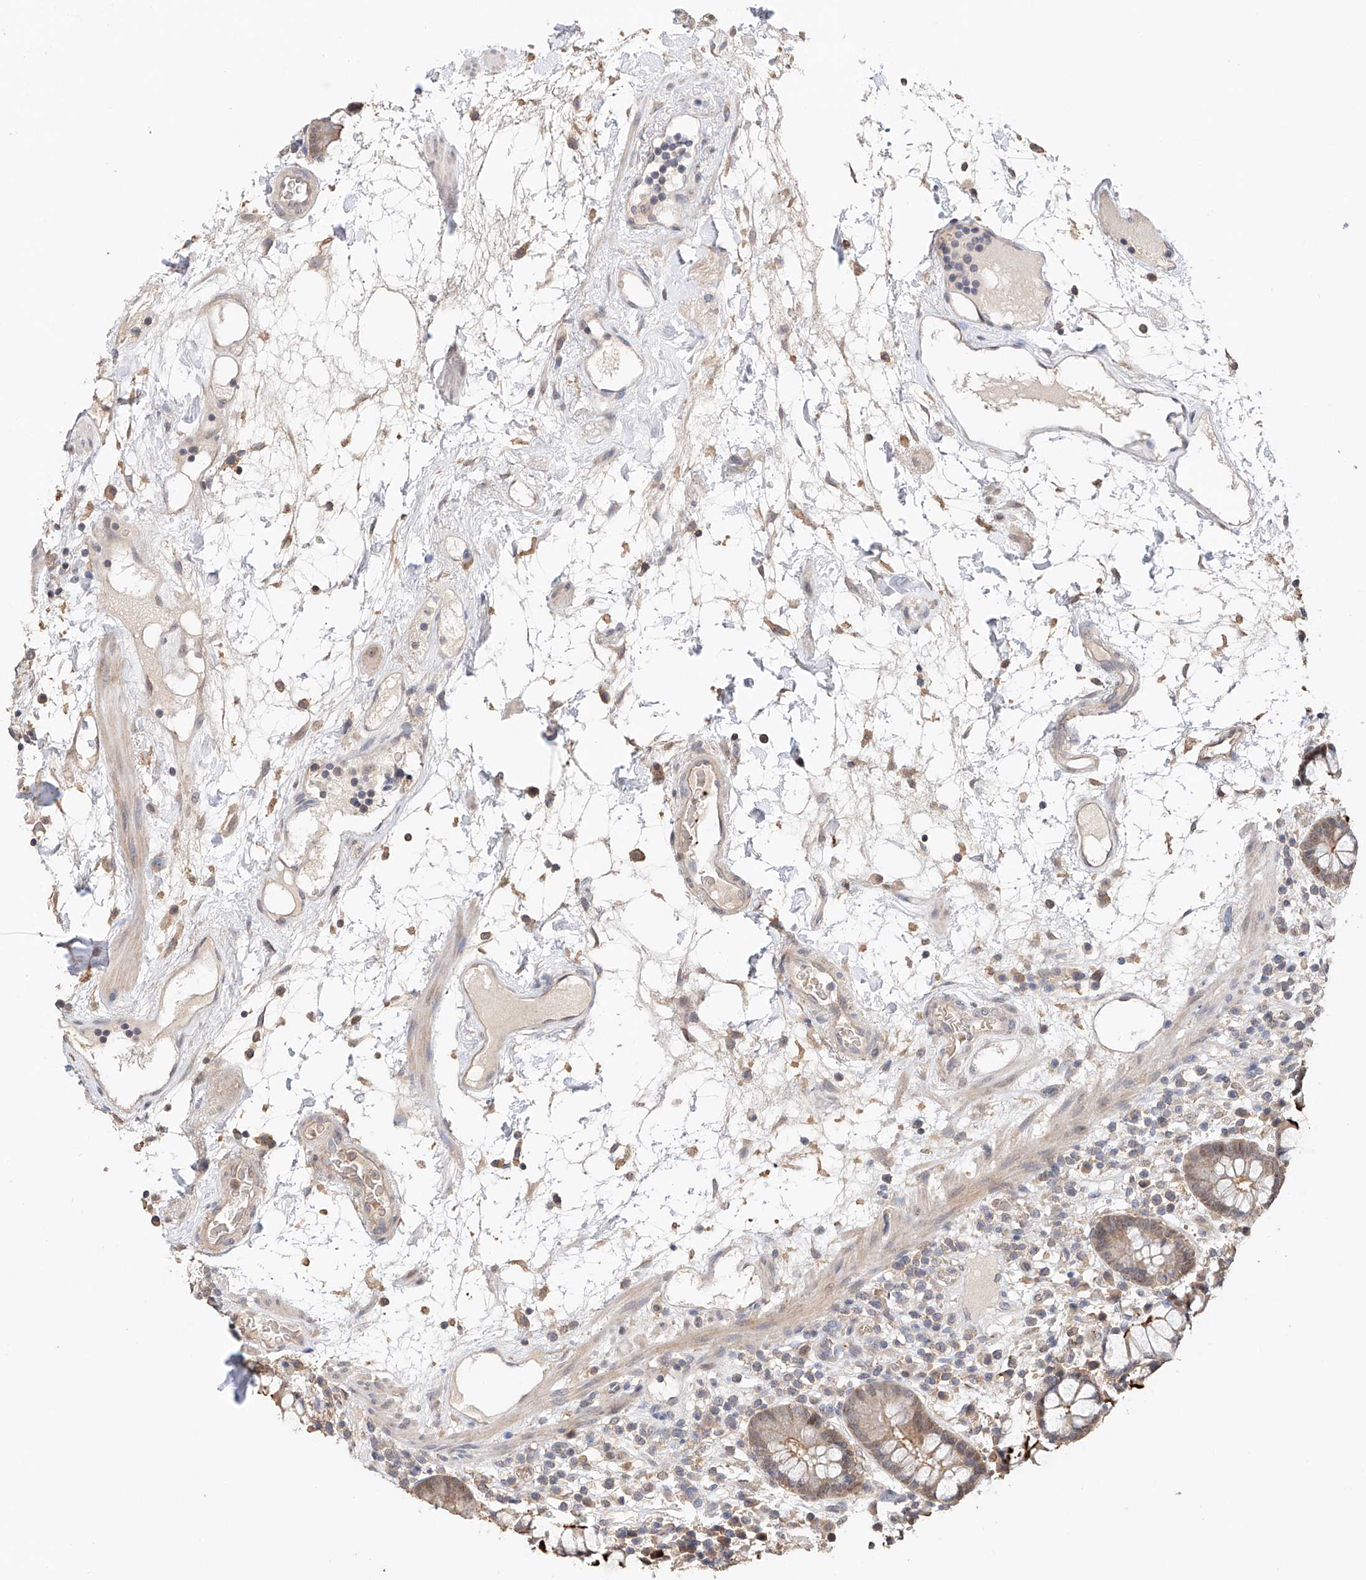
{"staining": {"intensity": "weak", "quantity": ">75%", "location": "cytoplasmic/membranous"}, "tissue": "colon", "cell_type": "Endothelial cells", "image_type": "normal", "snomed": [{"axis": "morphology", "description": "Normal tissue, NOS"}, {"axis": "topography", "description": "Colon"}], "caption": "A high-resolution histopathology image shows immunohistochemistry (IHC) staining of unremarkable colon, which exhibits weak cytoplasmic/membranous positivity in about >75% of endothelial cells. Nuclei are stained in blue.", "gene": "ZFHX2", "patient": {"sex": "female", "age": 79}}